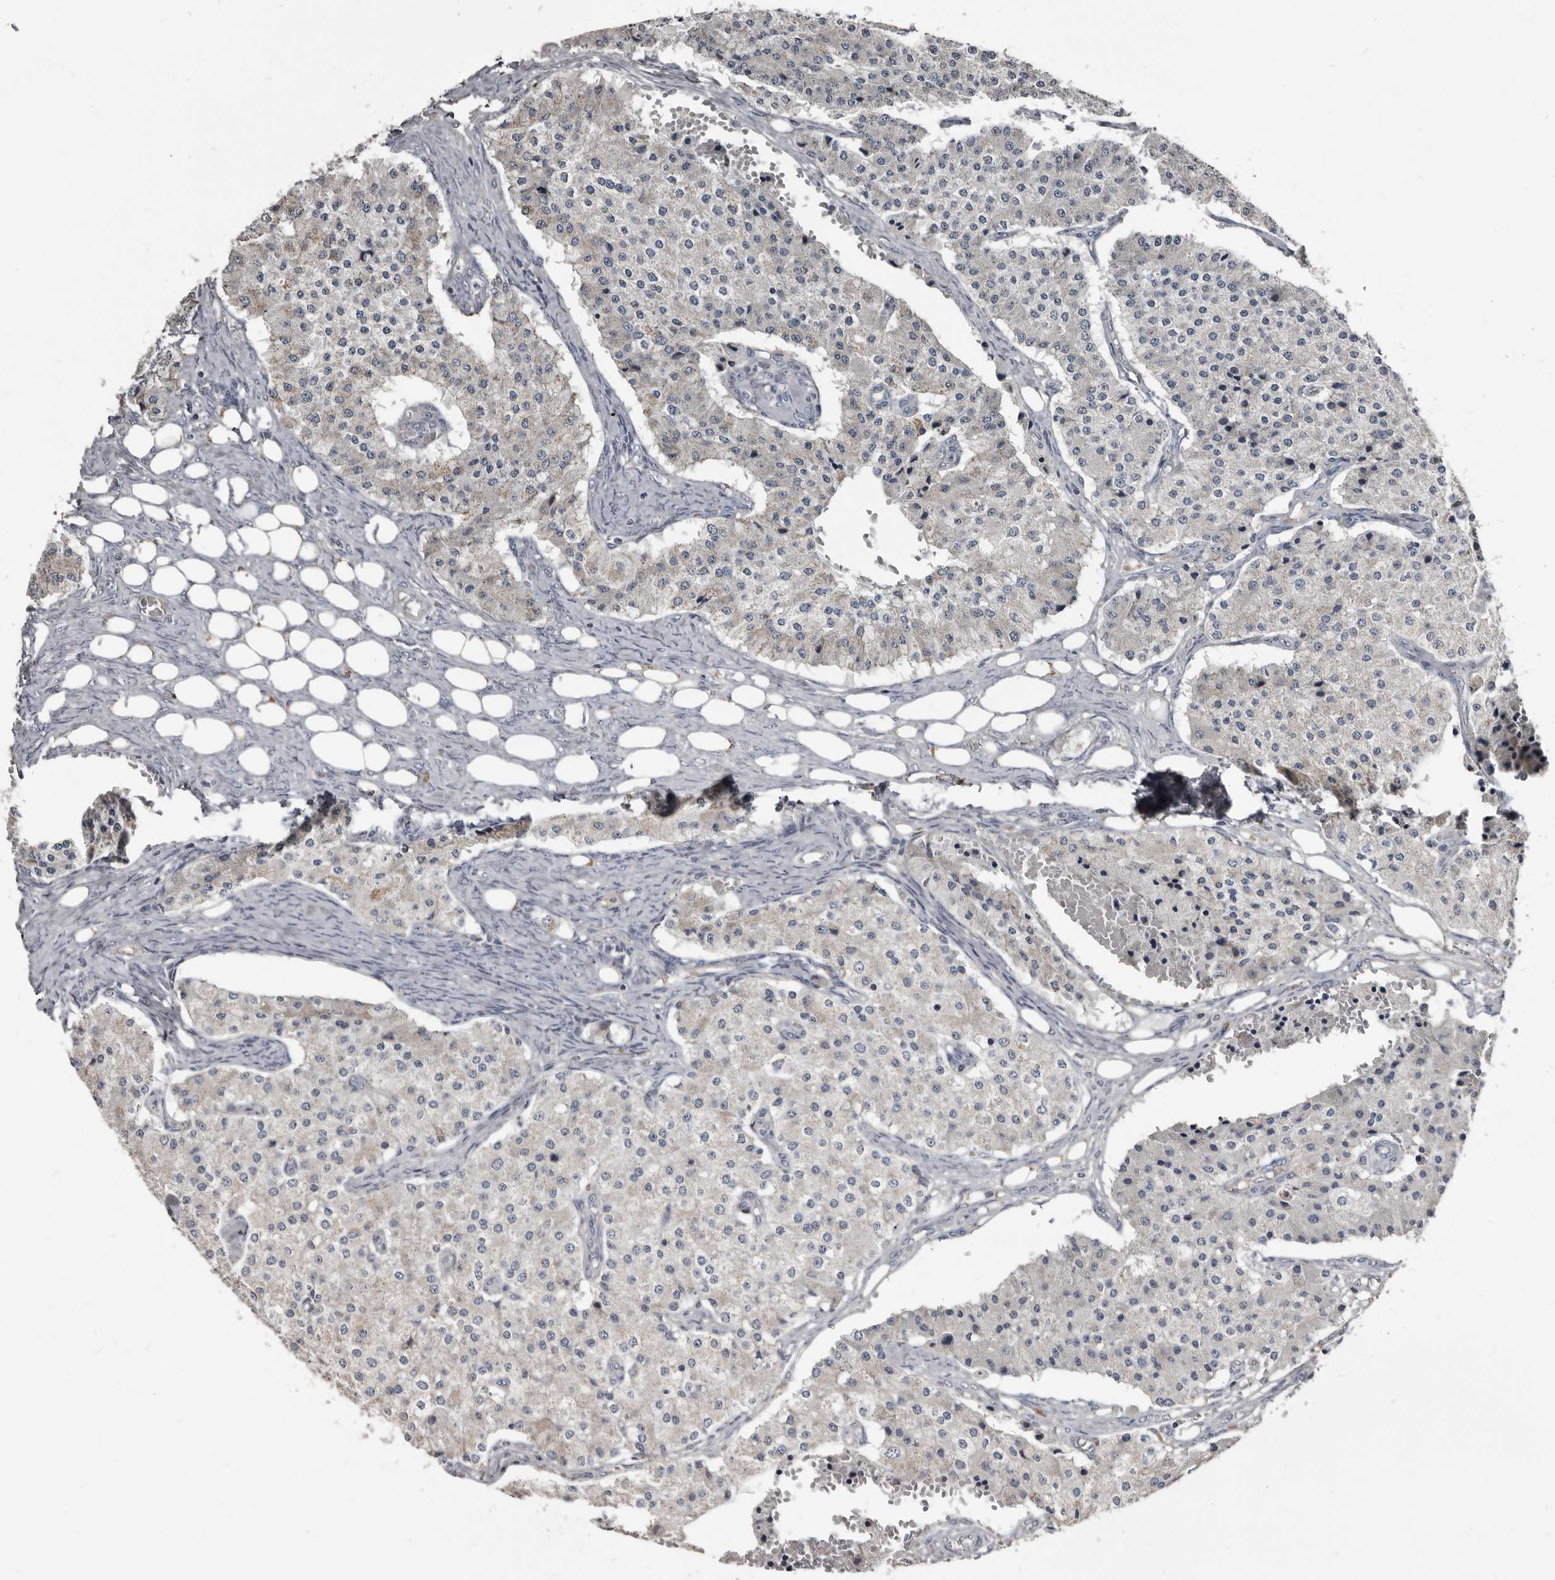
{"staining": {"intensity": "weak", "quantity": "<25%", "location": "cytoplasmic/membranous"}, "tissue": "carcinoid", "cell_type": "Tumor cells", "image_type": "cancer", "snomed": [{"axis": "morphology", "description": "Carcinoid, malignant, NOS"}, {"axis": "topography", "description": "Colon"}], "caption": "Immunohistochemistry micrograph of human carcinoid (malignant) stained for a protein (brown), which exhibits no staining in tumor cells.", "gene": "GREB1", "patient": {"sex": "female", "age": 52}}